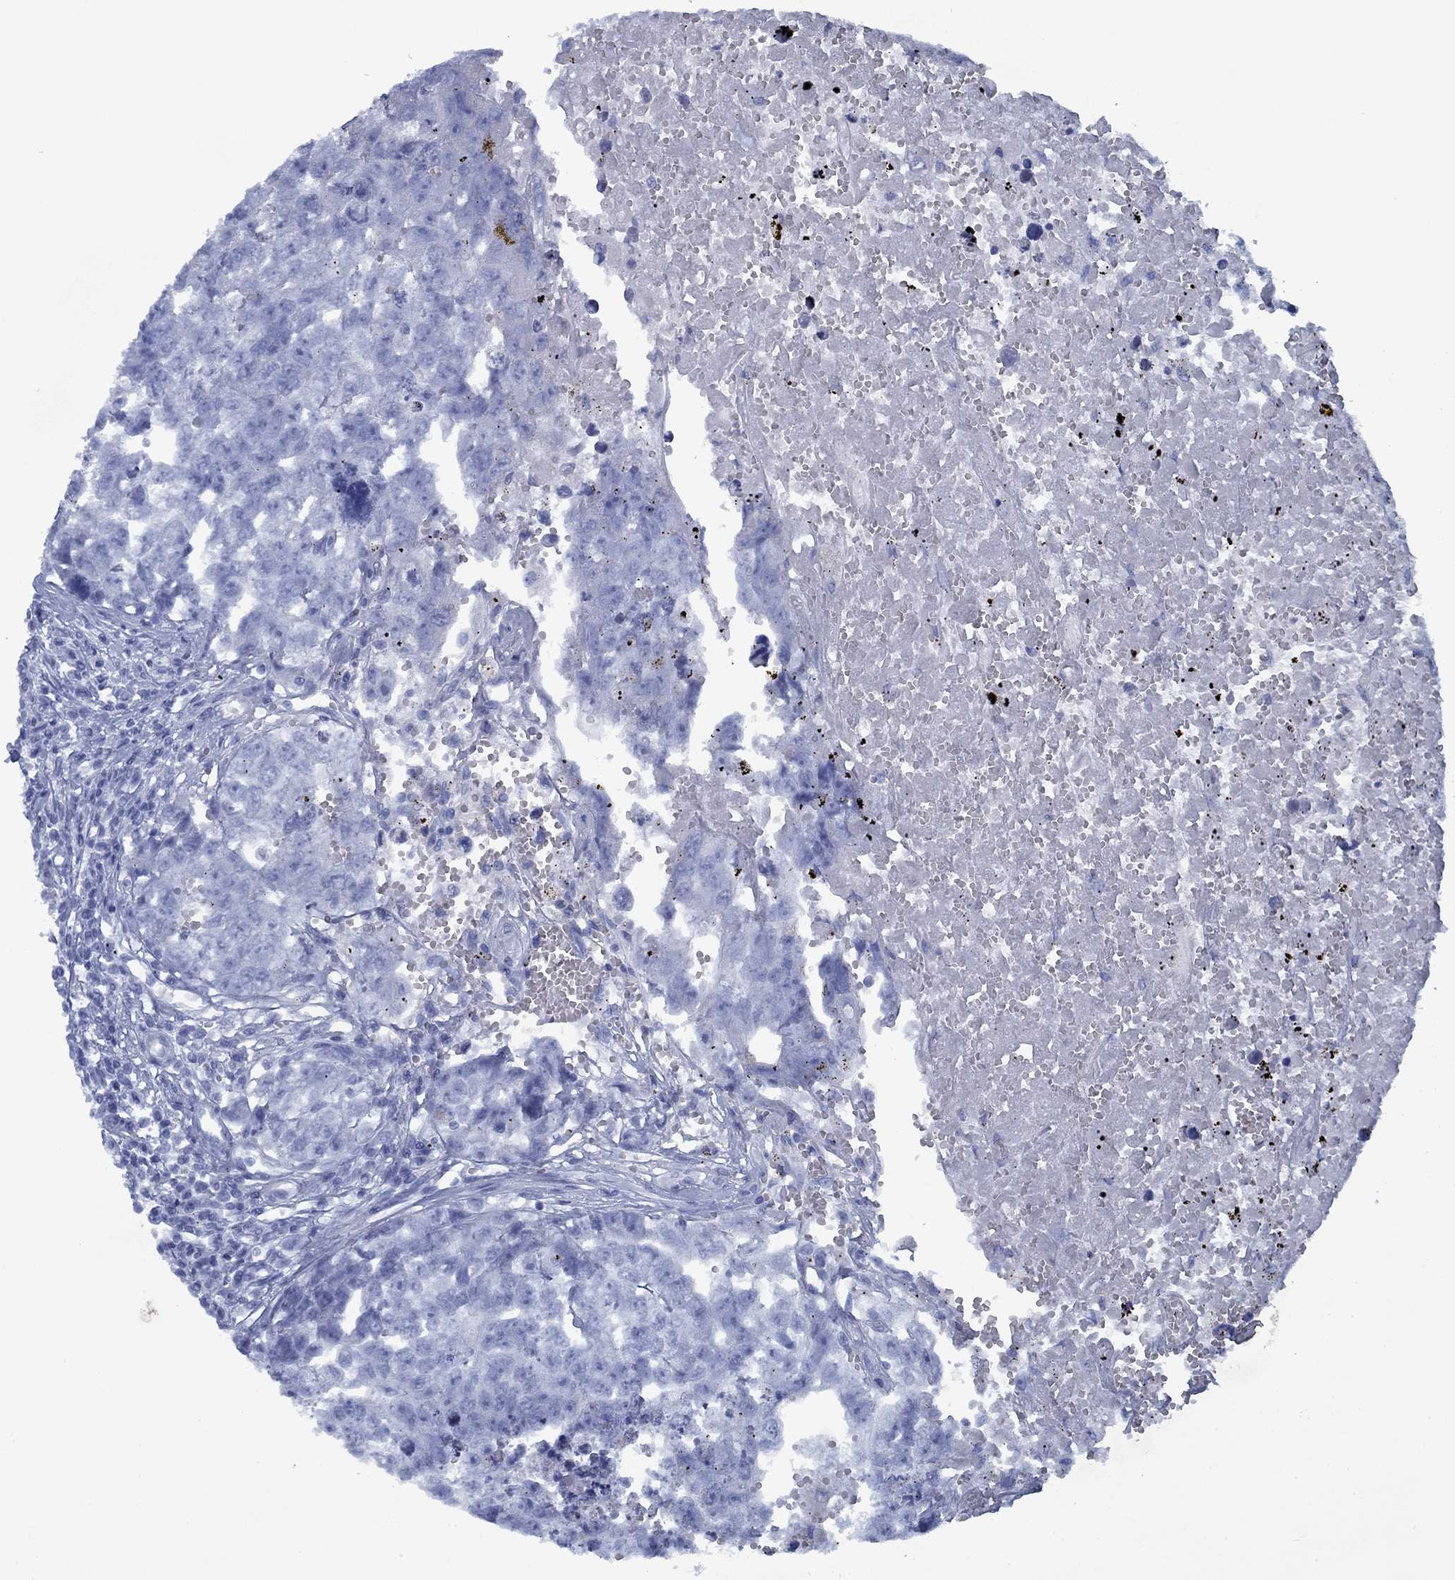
{"staining": {"intensity": "negative", "quantity": "none", "location": "none"}, "tissue": "testis cancer", "cell_type": "Tumor cells", "image_type": "cancer", "snomed": [{"axis": "morphology", "description": "Seminoma, NOS"}, {"axis": "morphology", "description": "Carcinoma, Embryonal, NOS"}, {"axis": "topography", "description": "Testis"}], "caption": "Testis seminoma stained for a protein using immunohistochemistry demonstrates no staining tumor cells.", "gene": "PNMA8A", "patient": {"sex": "male", "age": 22}}